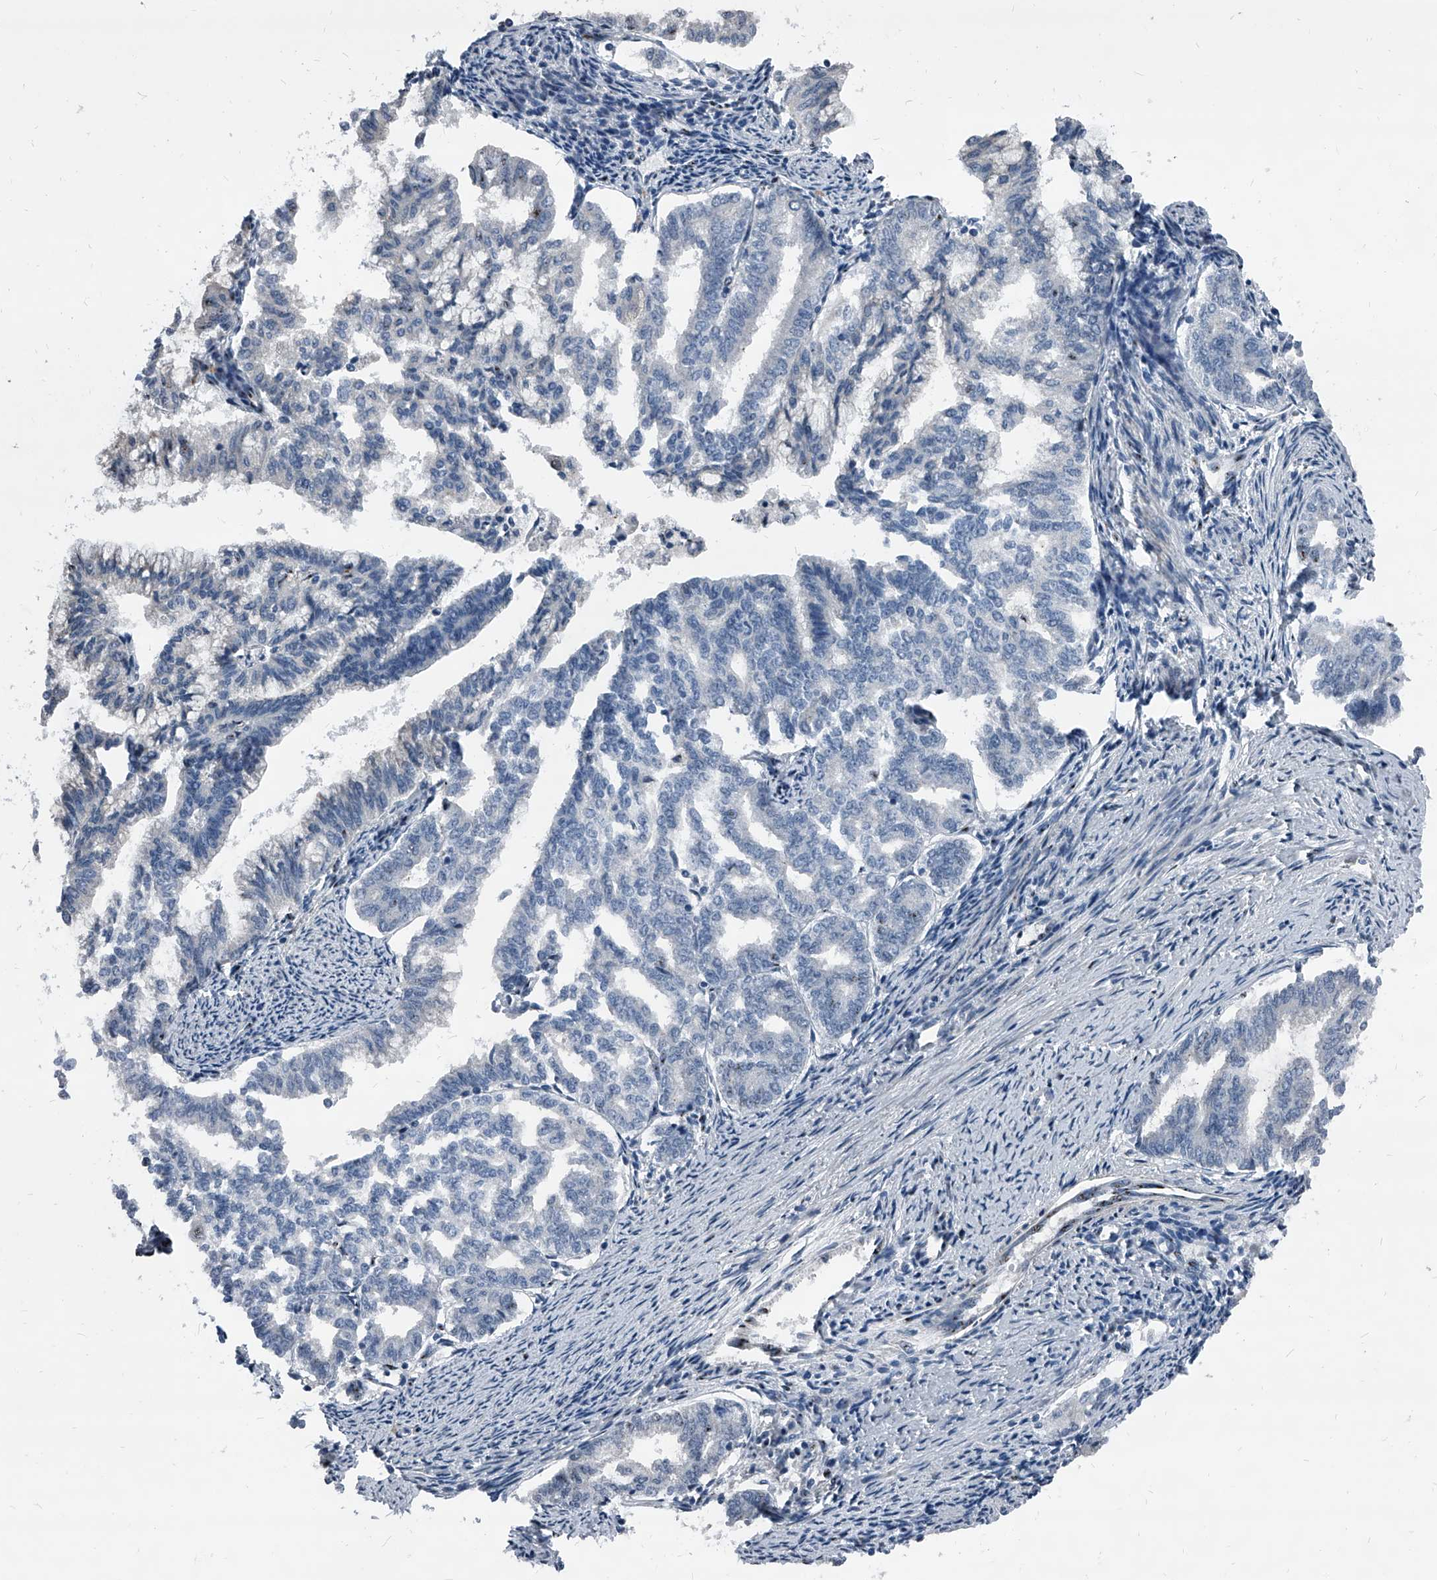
{"staining": {"intensity": "negative", "quantity": "none", "location": "none"}, "tissue": "endometrial cancer", "cell_type": "Tumor cells", "image_type": "cancer", "snomed": [{"axis": "morphology", "description": "Adenocarcinoma, NOS"}, {"axis": "topography", "description": "Endometrium"}], "caption": "Immunohistochemical staining of endometrial cancer displays no significant expression in tumor cells.", "gene": "MEN1", "patient": {"sex": "female", "age": 79}}